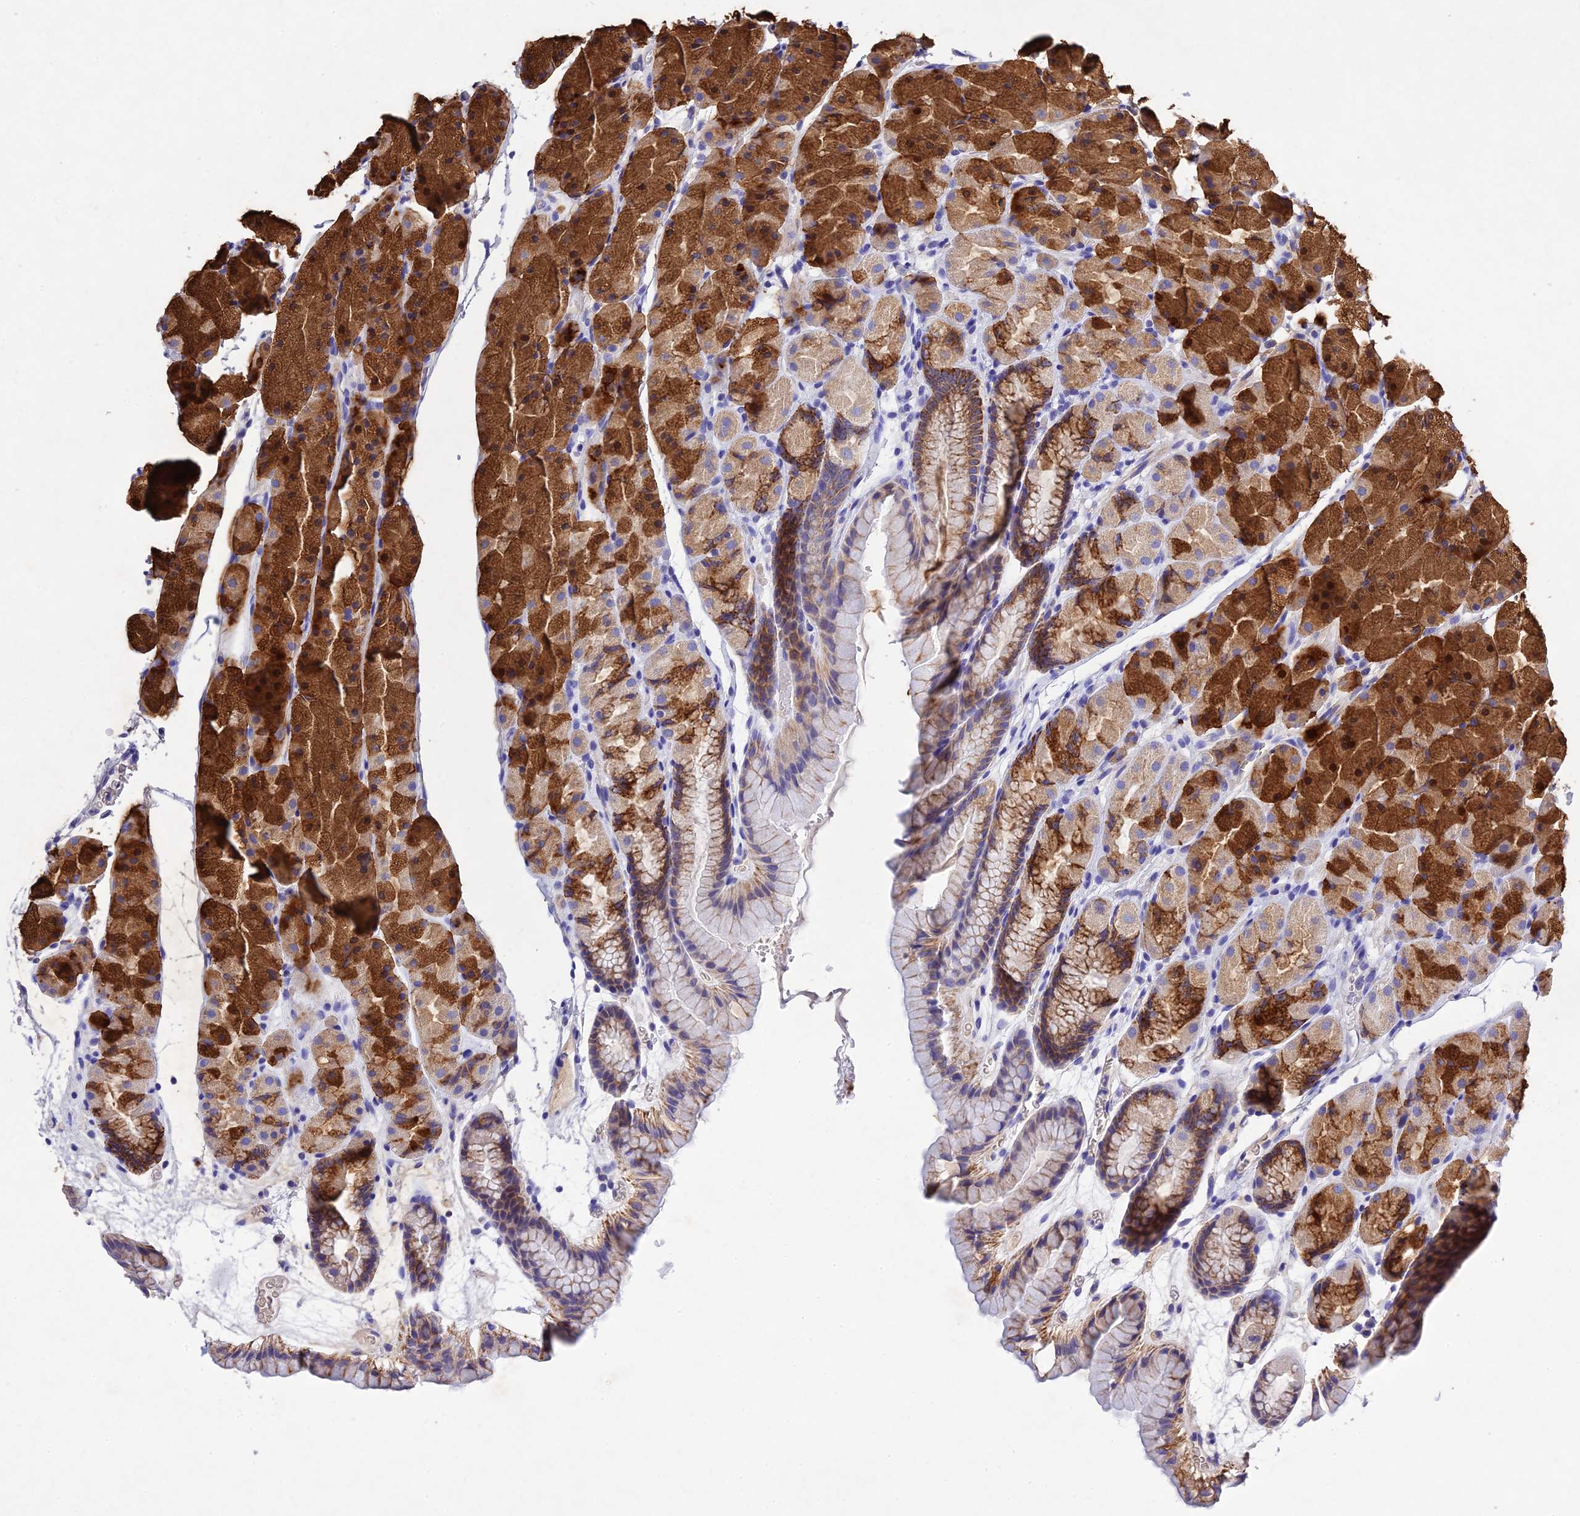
{"staining": {"intensity": "strong", "quantity": ">75%", "location": "cytoplasmic/membranous"}, "tissue": "stomach", "cell_type": "Glandular cells", "image_type": "normal", "snomed": [{"axis": "morphology", "description": "Normal tissue, NOS"}, {"axis": "topography", "description": "Stomach, upper"}, {"axis": "topography", "description": "Stomach"}], "caption": "Immunohistochemistry histopathology image of unremarkable stomach stained for a protein (brown), which displays high levels of strong cytoplasmic/membranous positivity in approximately >75% of glandular cells.", "gene": "MS4A5", "patient": {"sex": "male", "age": 47}}